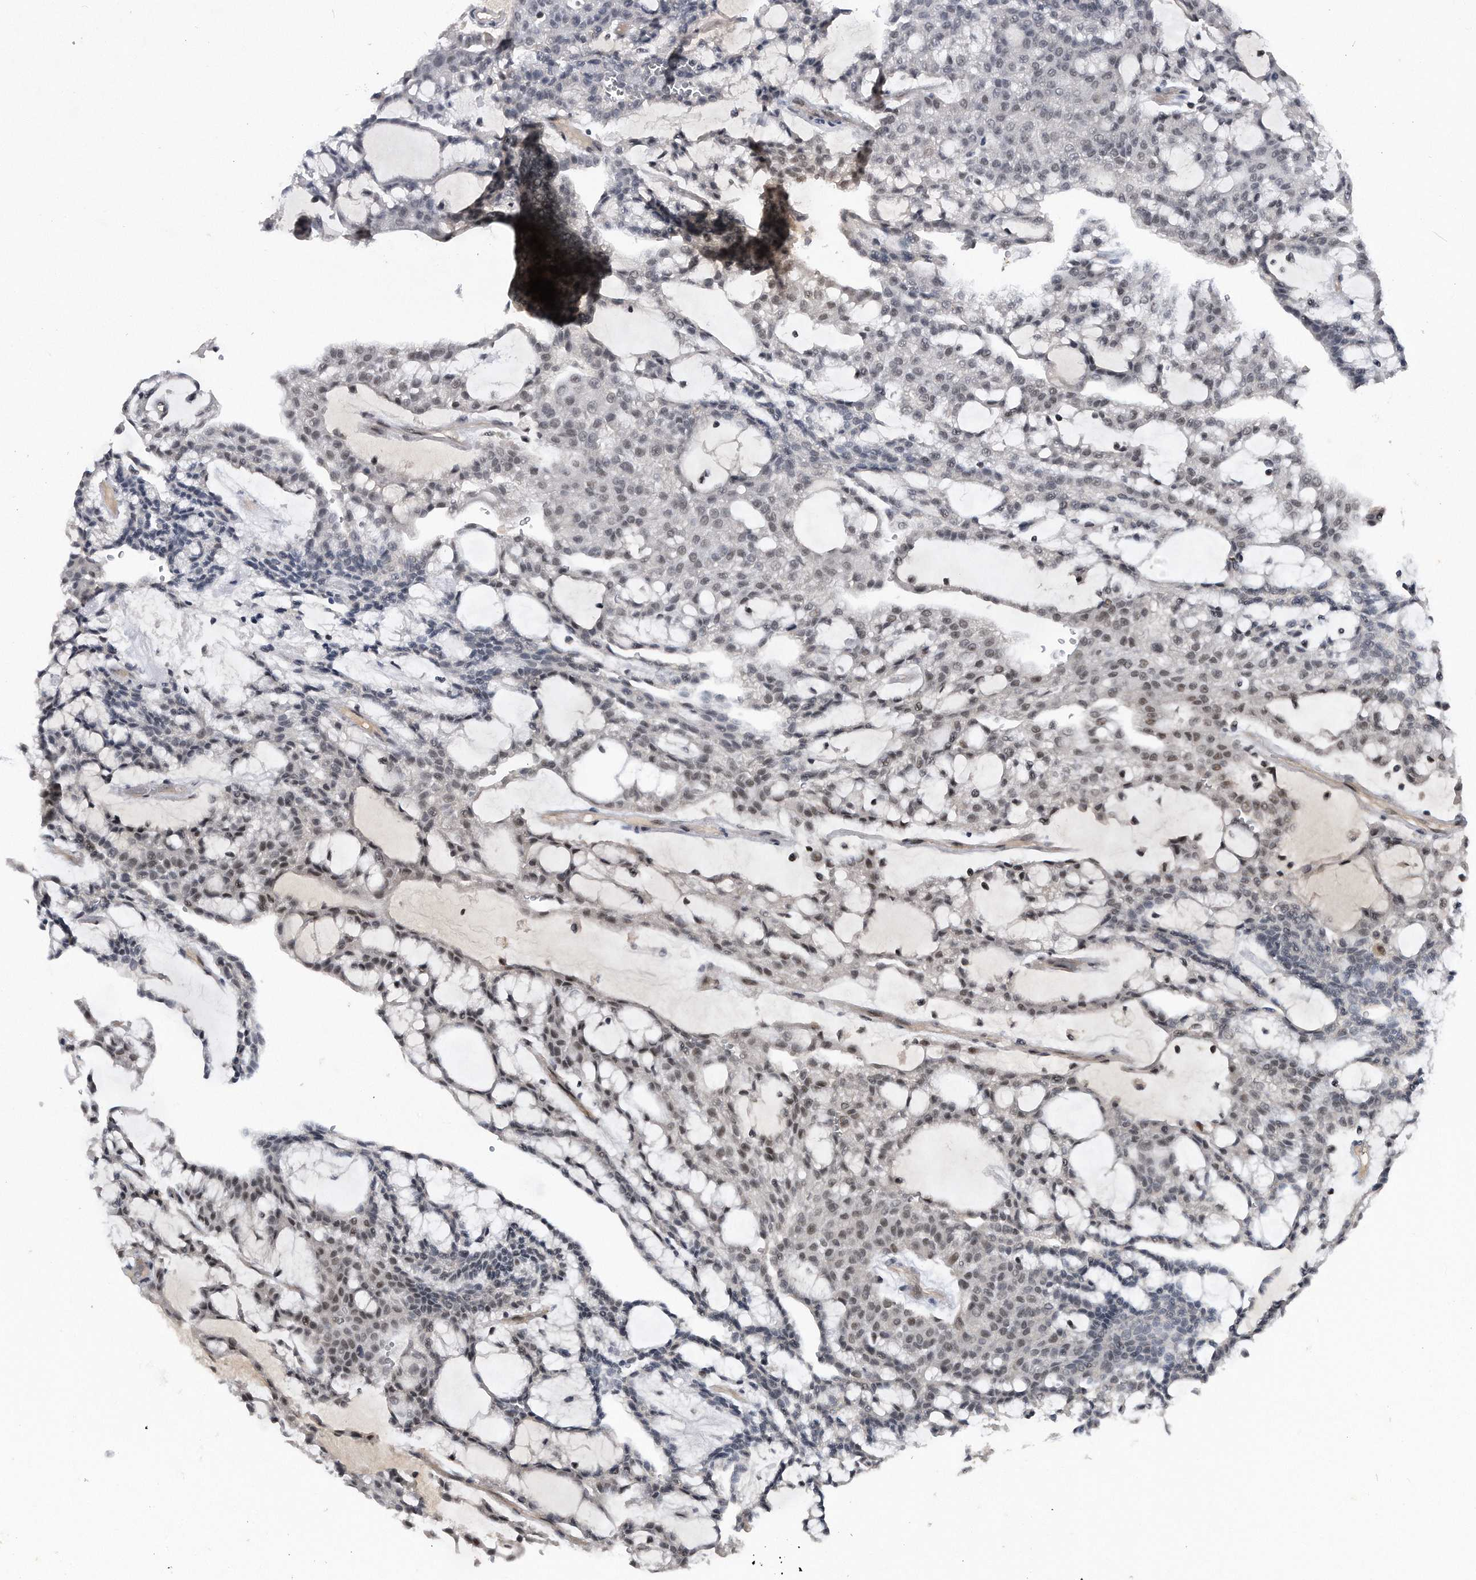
{"staining": {"intensity": "moderate", "quantity": "25%-75%", "location": "nuclear"}, "tissue": "renal cancer", "cell_type": "Tumor cells", "image_type": "cancer", "snomed": [{"axis": "morphology", "description": "Adenocarcinoma, NOS"}, {"axis": "topography", "description": "Kidney"}], "caption": "A high-resolution micrograph shows immunohistochemistry staining of renal adenocarcinoma, which demonstrates moderate nuclear staining in approximately 25%-75% of tumor cells.", "gene": "VIRMA", "patient": {"sex": "male", "age": 63}}